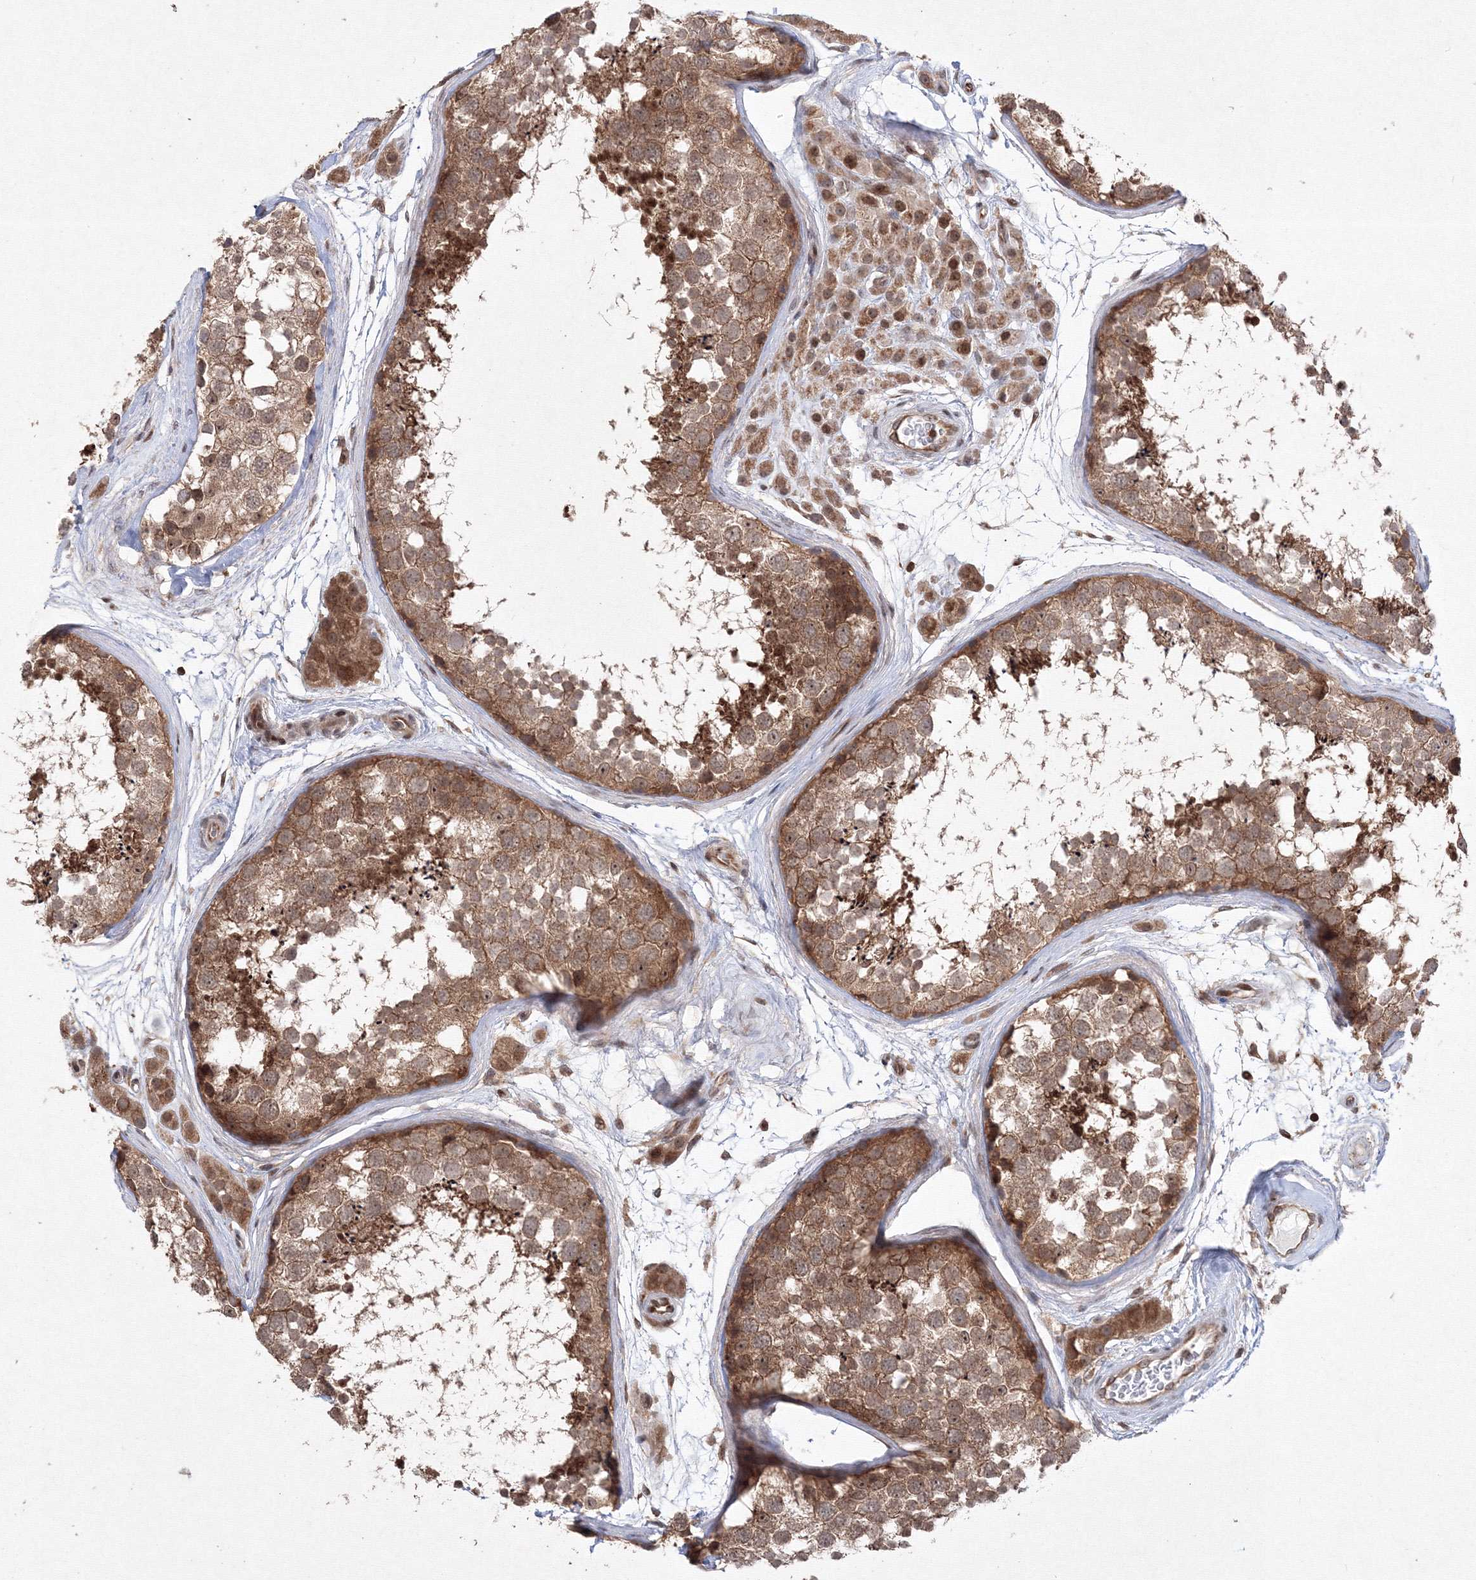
{"staining": {"intensity": "moderate", "quantity": ">75%", "location": "cytoplasmic/membranous,nuclear"}, "tissue": "testis", "cell_type": "Cells in seminiferous ducts", "image_type": "normal", "snomed": [{"axis": "morphology", "description": "Normal tissue, NOS"}, {"axis": "topography", "description": "Testis"}], "caption": "Immunohistochemistry micrograph of benign testis: human testis stained using immunohistochemistry (IHC) displays medium levels of moderate protein expression localized specifically in the cytoplasmic/membranous,nuclear of cells in seminiferous ducts, appearing as a cytoplasmic/membranous,nuclear brown color.", "gene": "MKRN2", "patient": {"sex": "male", "age": 56}}